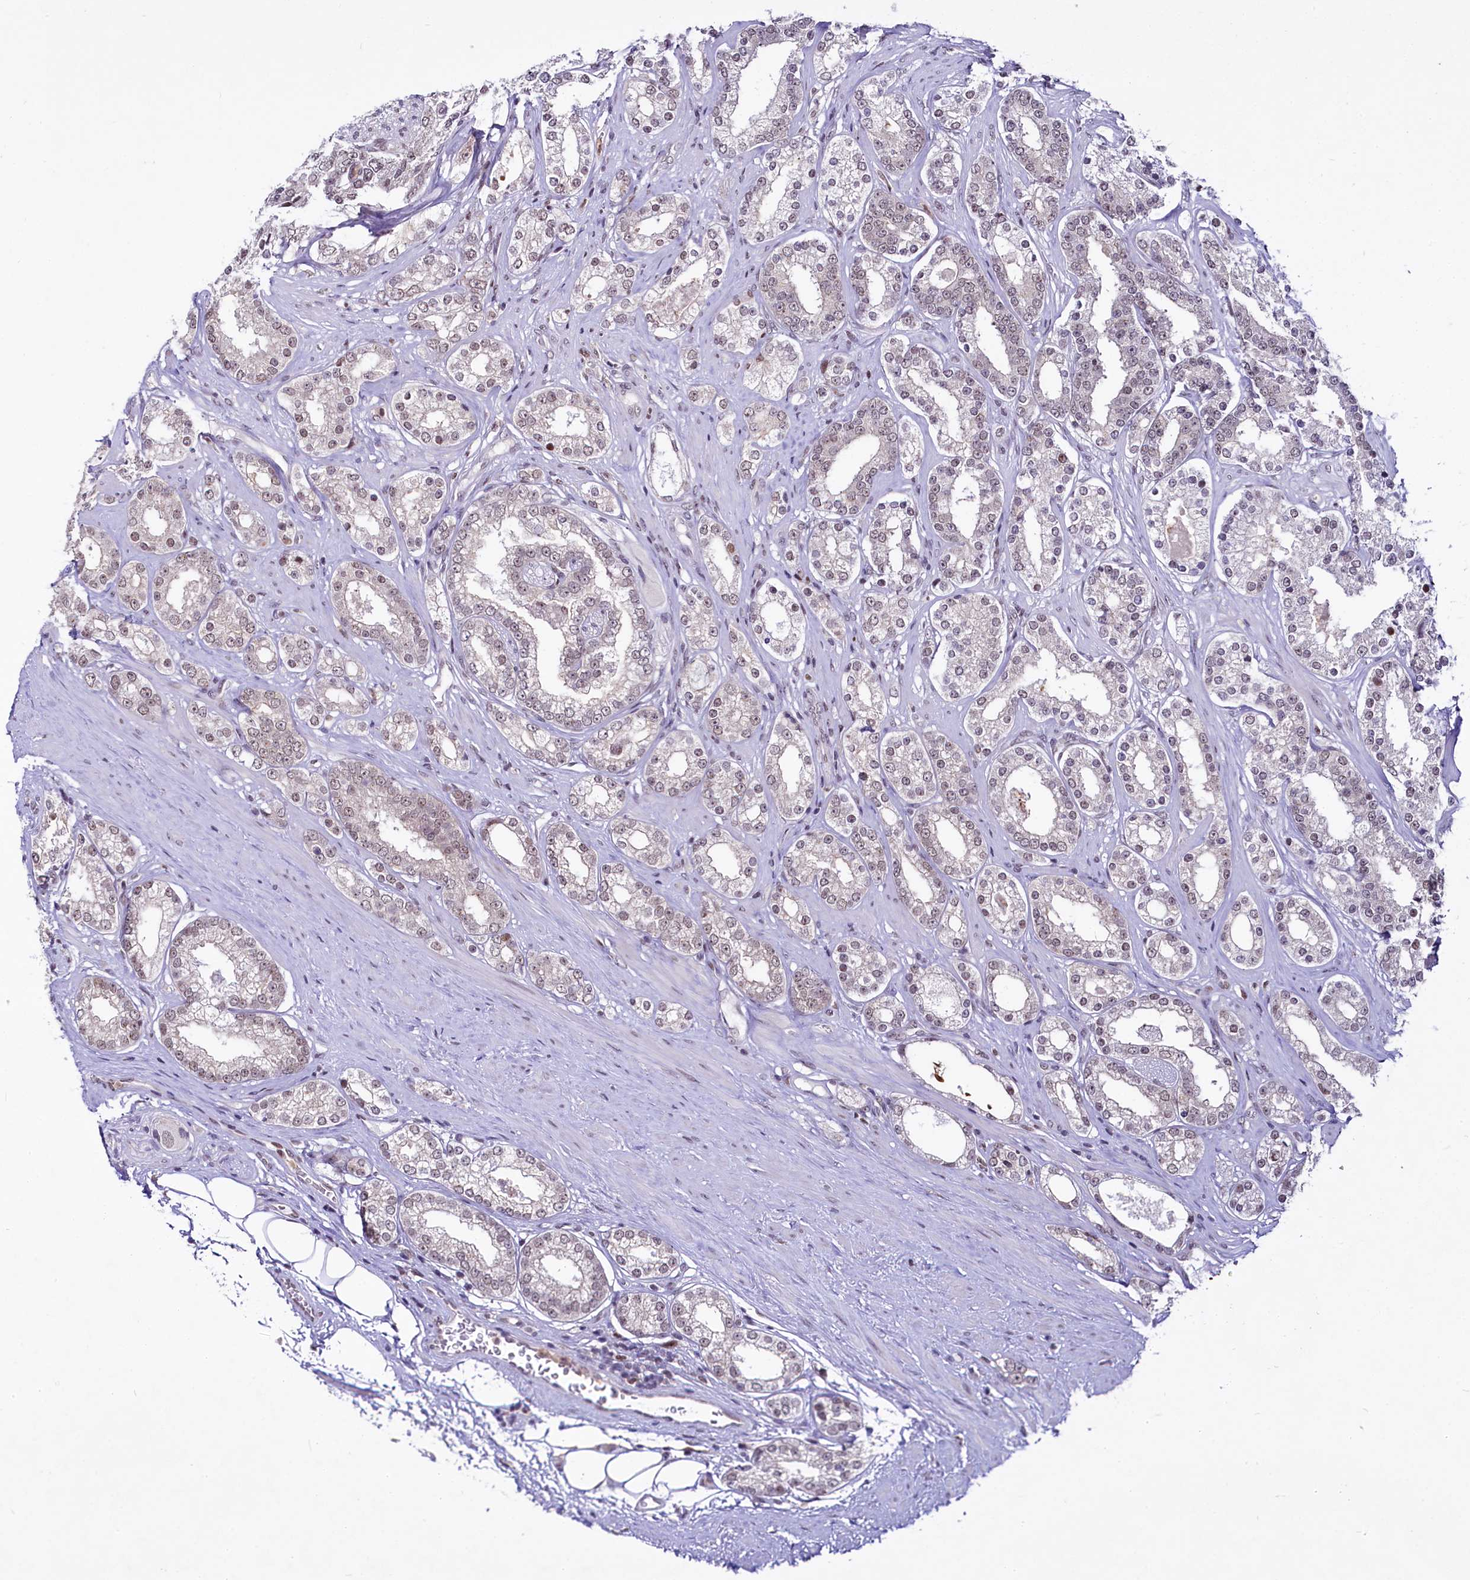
{"staining": {"intensity": "negative", "quantity": "none", "location": "none"}, "tissue": "prostate cancer", "cell_type": "Tumor cells", "image_type": "cancer", "snomed": [{"axis": "morphology", "description": "Normal tissue, NOS"}, {"axis": "morphology", "description": "Adenocarcinoma, High grade"}, {"axis": "topography", "description": "Prostate"}], "caption": "This is a photomicrograph of immunohistochemistry staining of prostate cancer, which shows no staining in tumor cells.", "gene": "SCAF11", "patient": {"sex": "male", "age": 83}}